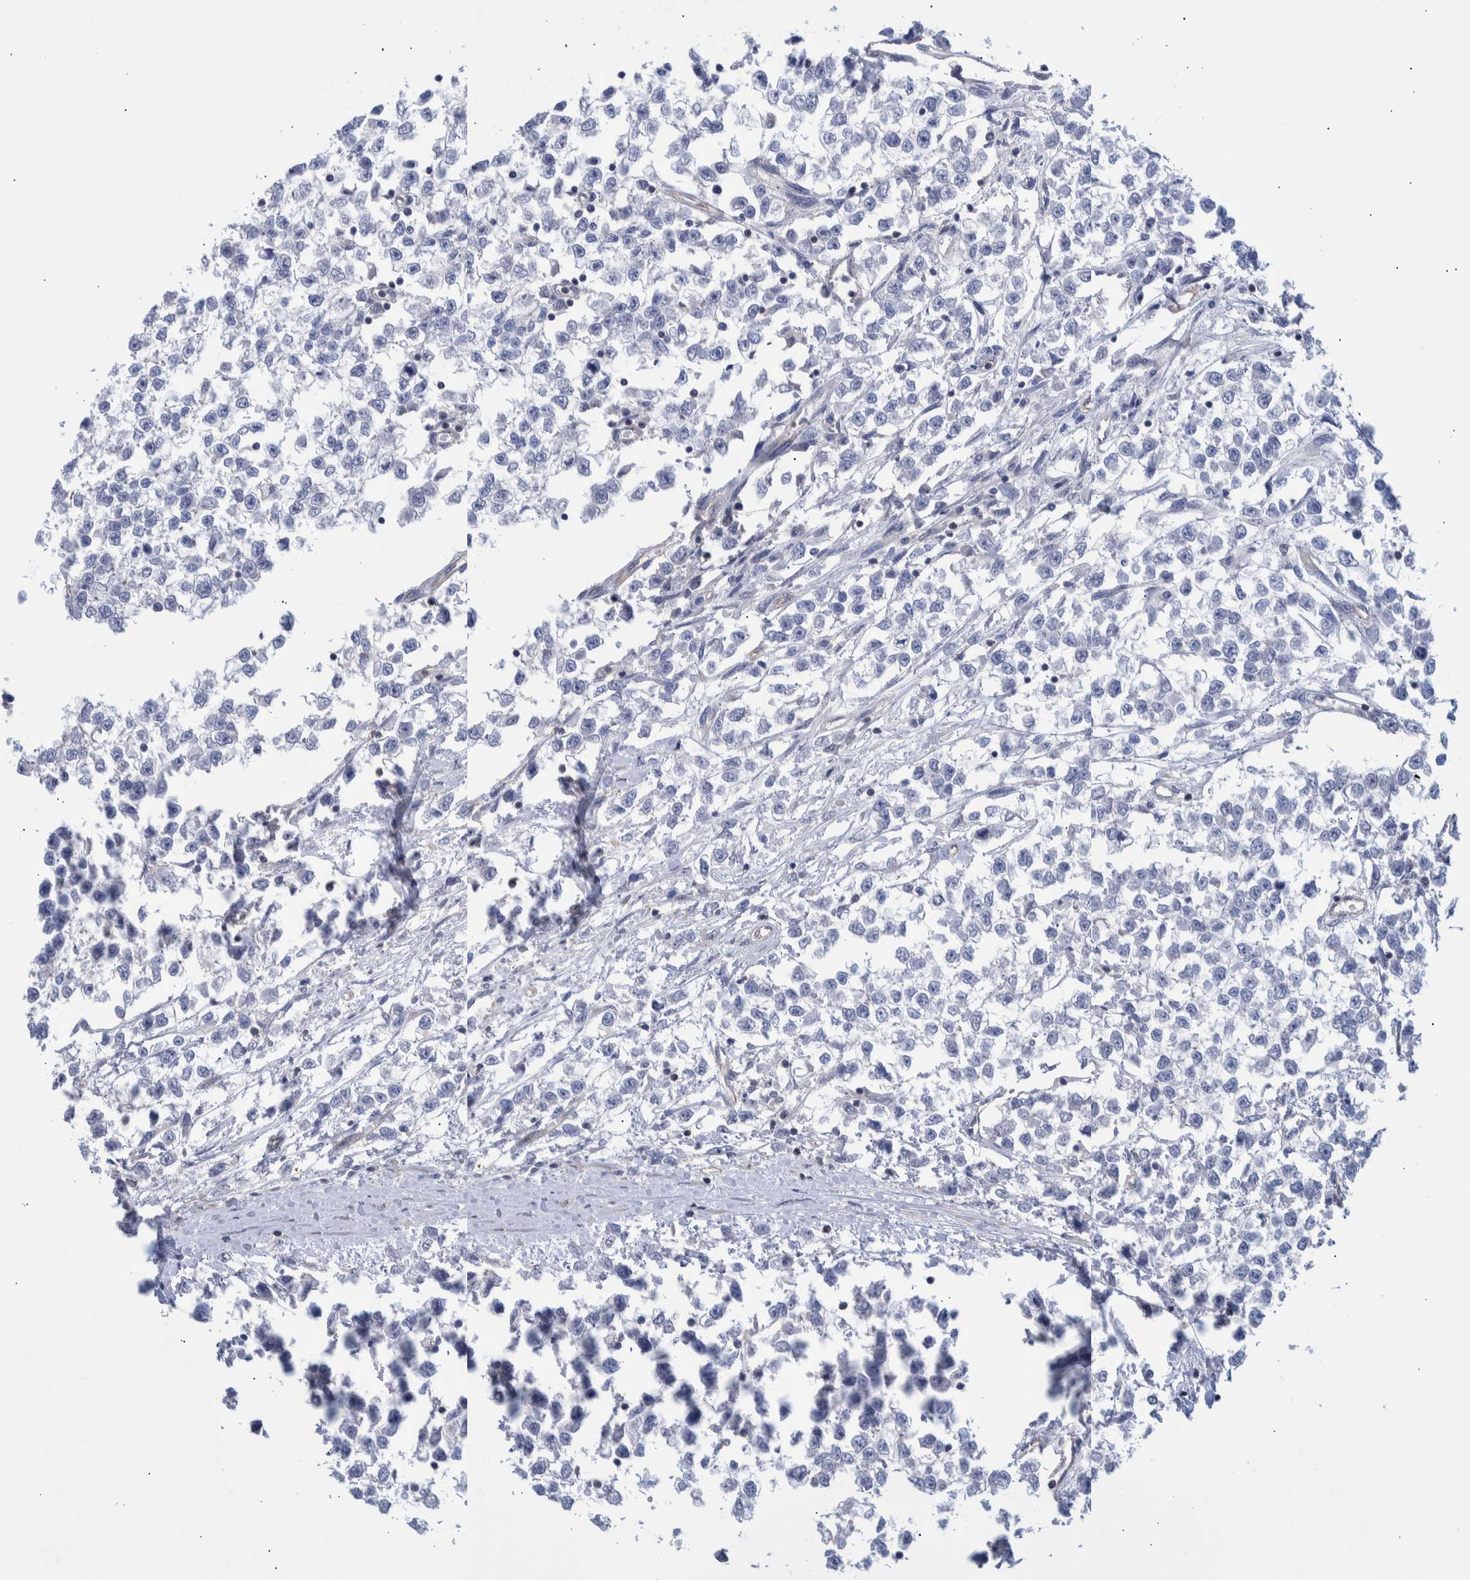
{"staining": {"intensity": "negative", "quantity": "none", "location": "none"}, "tissue": "testis cancer", "cell_type": "Tumor cells", "image_type": "cancer", "snomed": [{"axis": "morphology", "description": "Seminoma, NOS"}, {"axis": "morphology", "description": "Carcinoma, Embryonal, NOS"}, {"axis": "topography", "description": "Testis"}], "caption": "There is no significant positivity in tumor cells of testis embryonal carcinoma. The staining is performed using DAB brown chromogen with nuclei counter-stained in using hematoxylin.", "gene": "PPP3CC", "patient": {"sex": "male", "age": 51}}